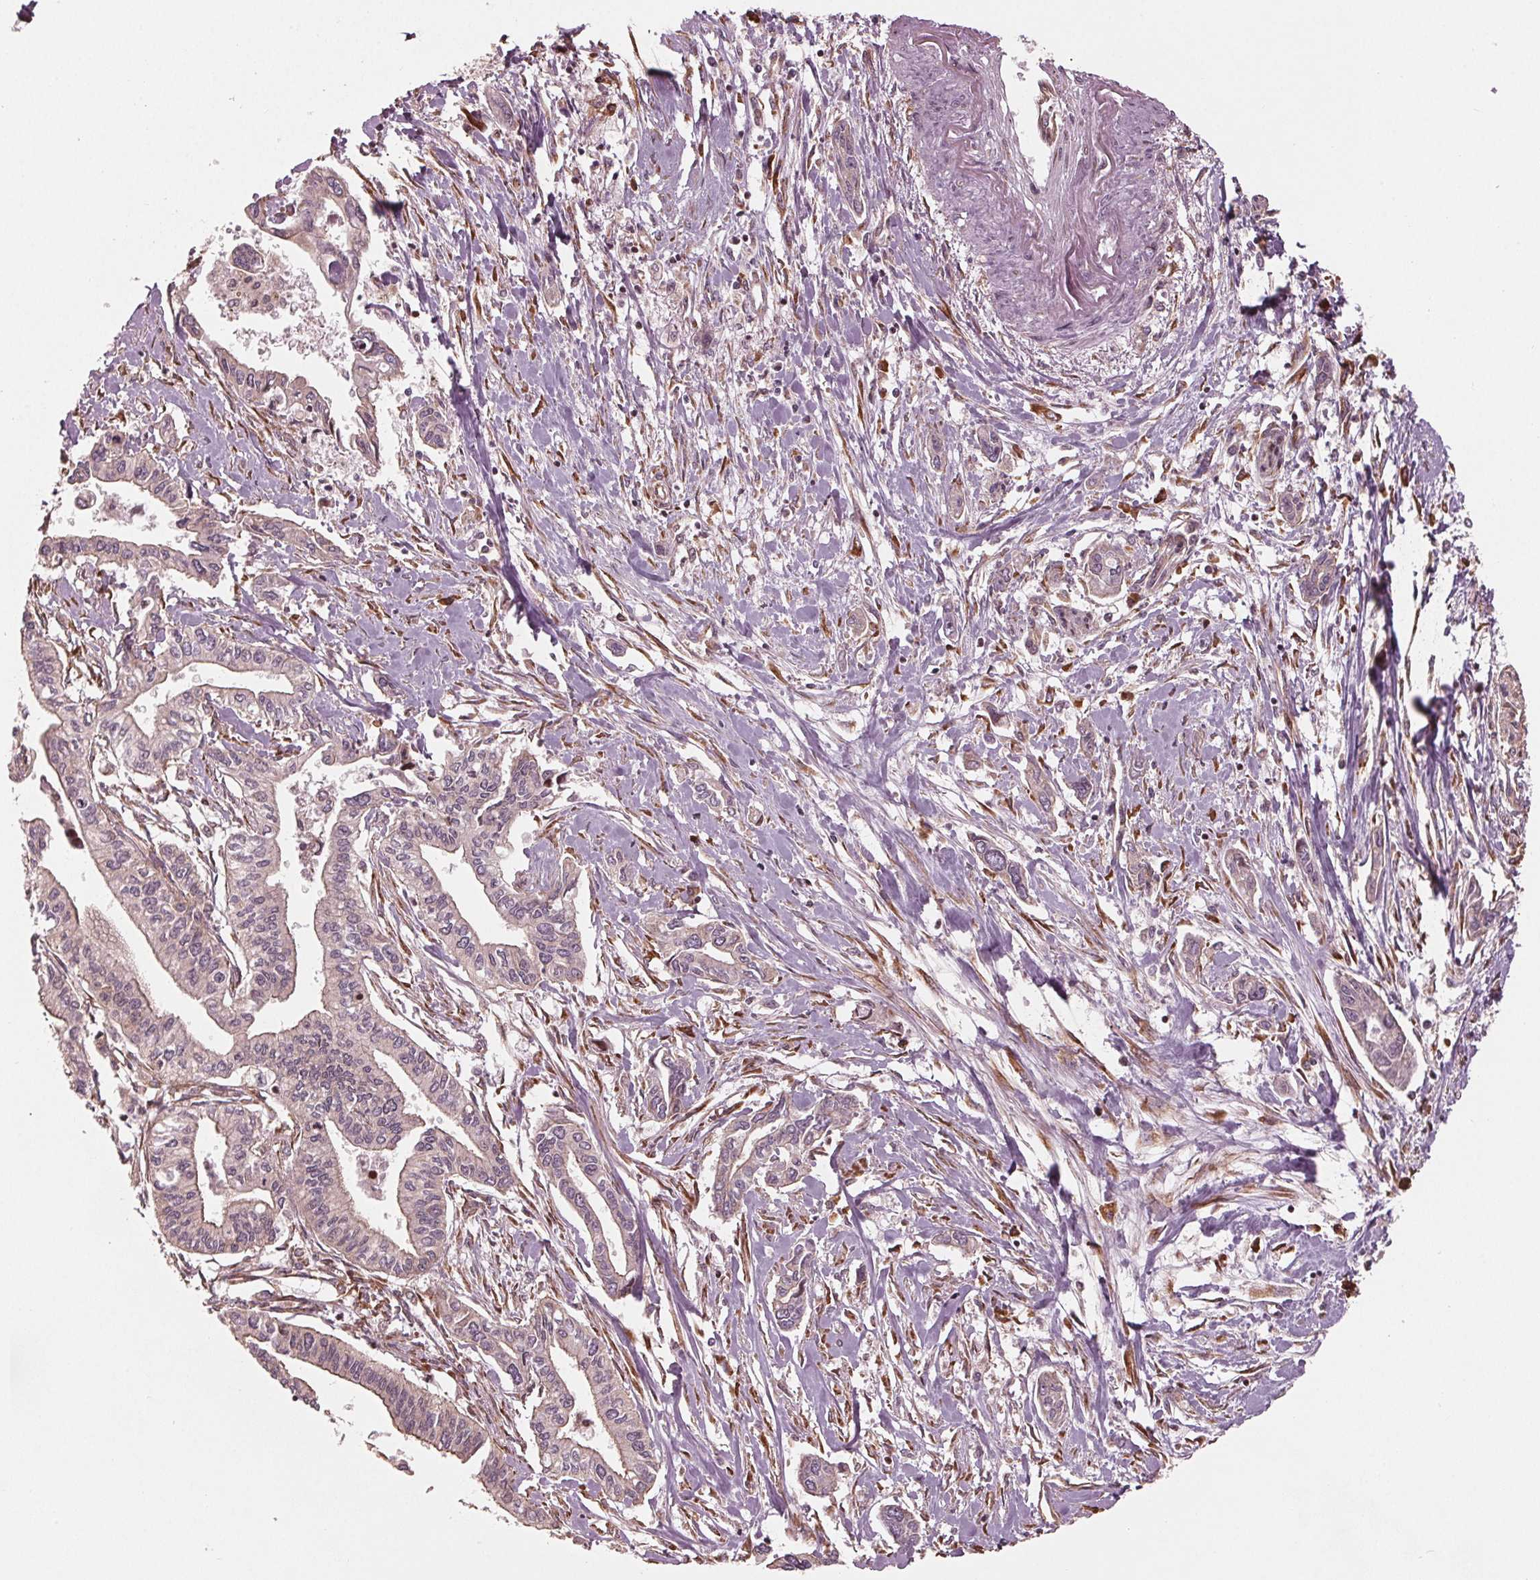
{"staining": {"intensity": "negative", "quantity": "none", "location": "none"}, "tissue": "pancreatic cancer", "cell_type": "Tumor cells", "image_type": "cancer", "snomed": [{"axis": "morphology", "description": "Adenocarcinoma, NOS"}, {"axis": "topography", "description": "Pancreas"}], "caption": "Human pancreatic cancer (adenocarcinoma) stained for a protein using IHC reveals no staining in tumor cells.", "gene": "CMIP", "patient": {"sex": "male", "age": 60}}